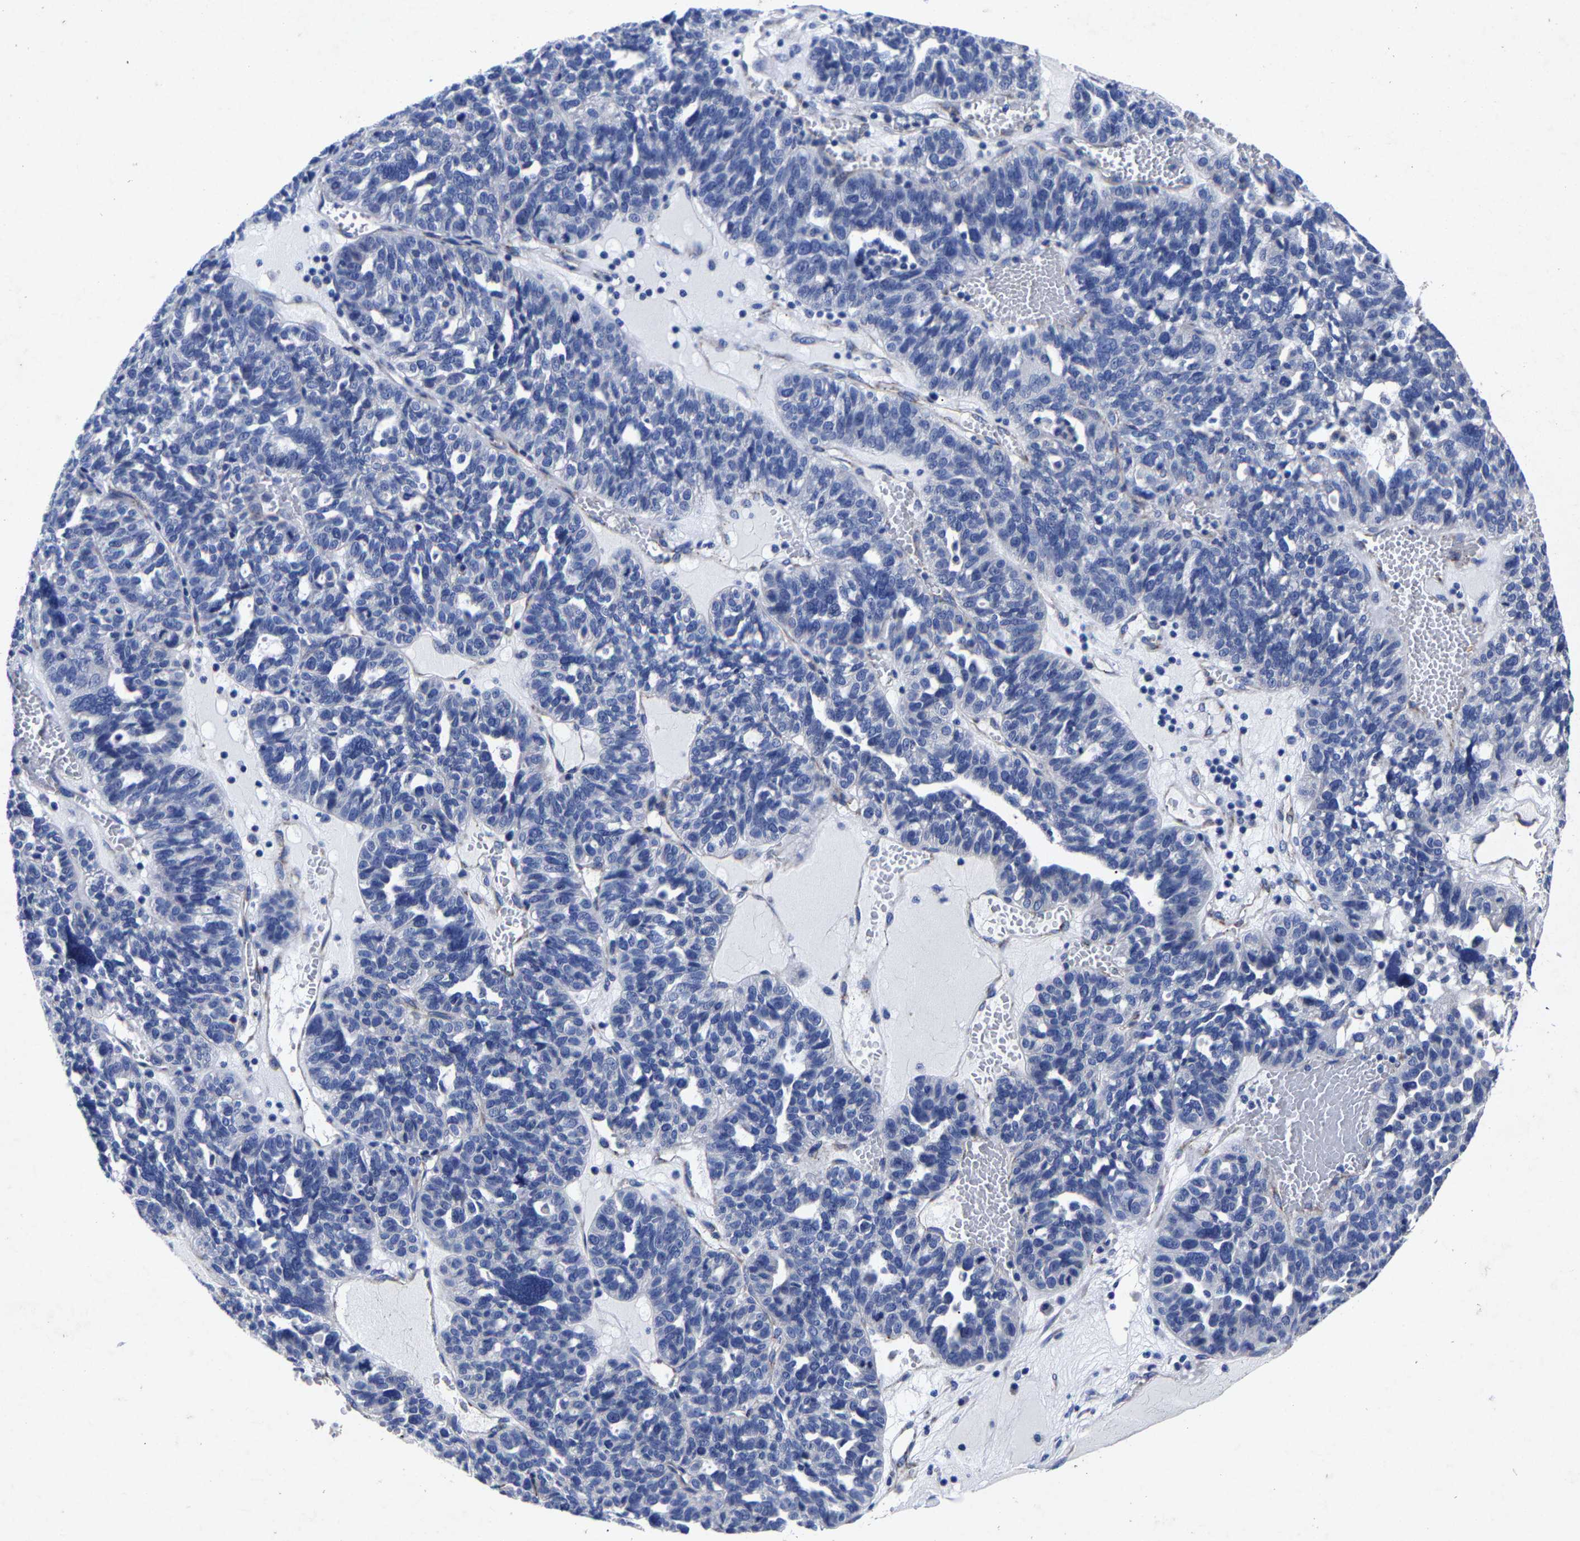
{"staining": {"intensity": "negative", "quantity": "none", "location": "none"}, "tissue": "ovarian cancer", "cell_type": "Tumor cells", "image_type": "cancer", "snomed": [{"axis": "morphology", "description": "Cystadenocarcinoma, serous, NOS"}, {"axis": "topography", "description": "Ovary"}], "caption": "A histopathology image of serous cystadenocarcinoma (ovarian) stained for a protein displays no brown staining in tumor cells.", "gene": "AASS", "patient": {"sex": "female", "age": 59}}